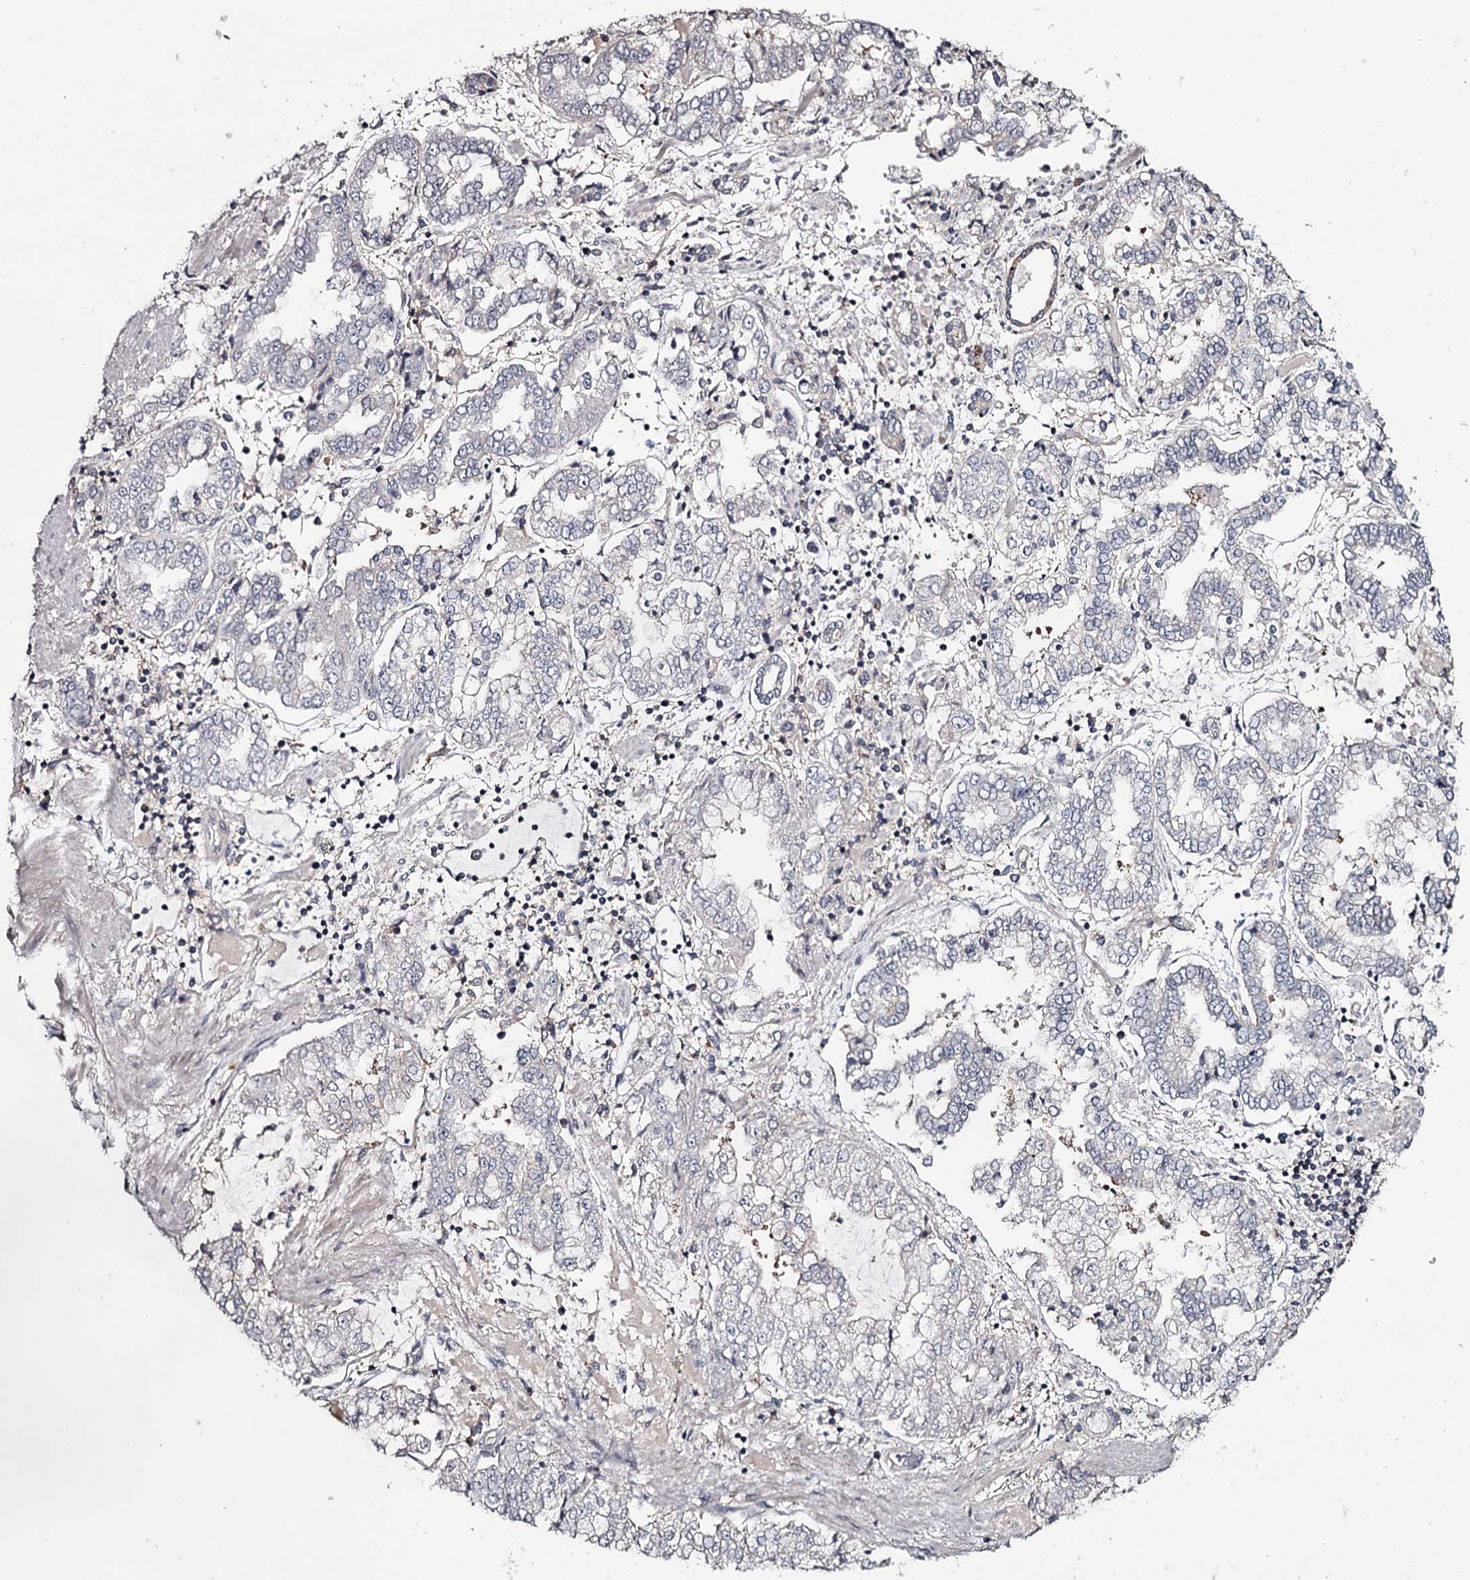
{"staining": {"intensity": "negative", "quantity": "none", "location": "none"}, "tissue": "stomach cancer", "cell_type": "Tumor cells", "image_type": "cancer", "snomed": [{"axis": "morphology", "description": "Adenocarcinoma, NOS"}, {"axis": "topography", "description": "Stomach"}], "caption": "An immunohistochemistry (IHC) image of adenocarcinoma (stomach) is shown. There is no staining in tumor cells of adenocarcinoma (stomach). Nuclei are stained in blue.", "gene": "GTSF1", "patient": {"sex": "male", "age": 76}}